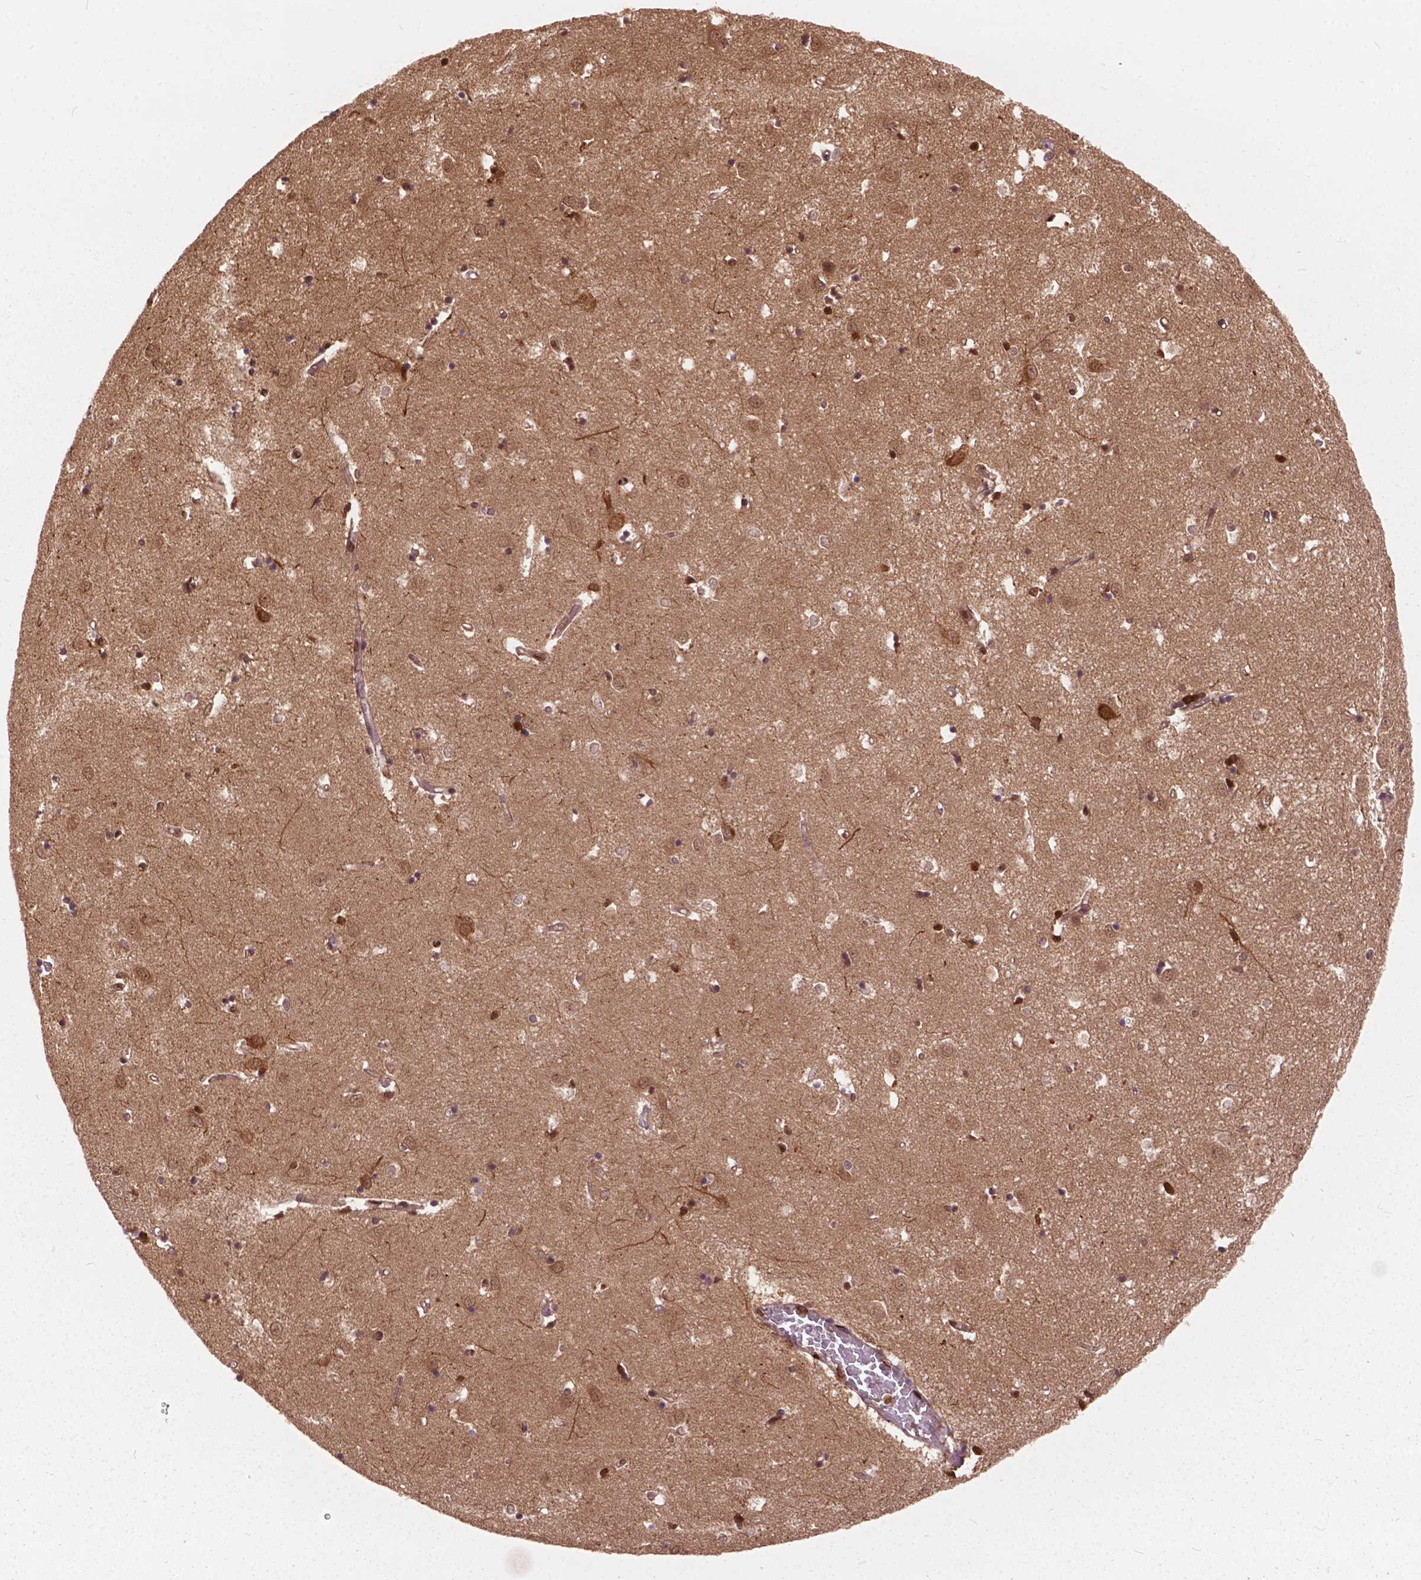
{"staining": {"intensity": "moderate", "quantity": "25%-75%", "location": "nuclear"}, "tissue": "caudate", "cell_type": "Glial cells", "image_type": "normal", "snomed": [{"axis": "morphology", "description": "Normal tissue, NOS"}, {"axis": "topography", "description": "Lateral ventricle wall"}], "caption": "Immunohistochemical staining of unremarkable human caudate shows medium levels of moderate nuclear expression in about 25%-75% of glial cells.", "gene": "ANP32A", "patient": {"sex": "male", "age": 54}}